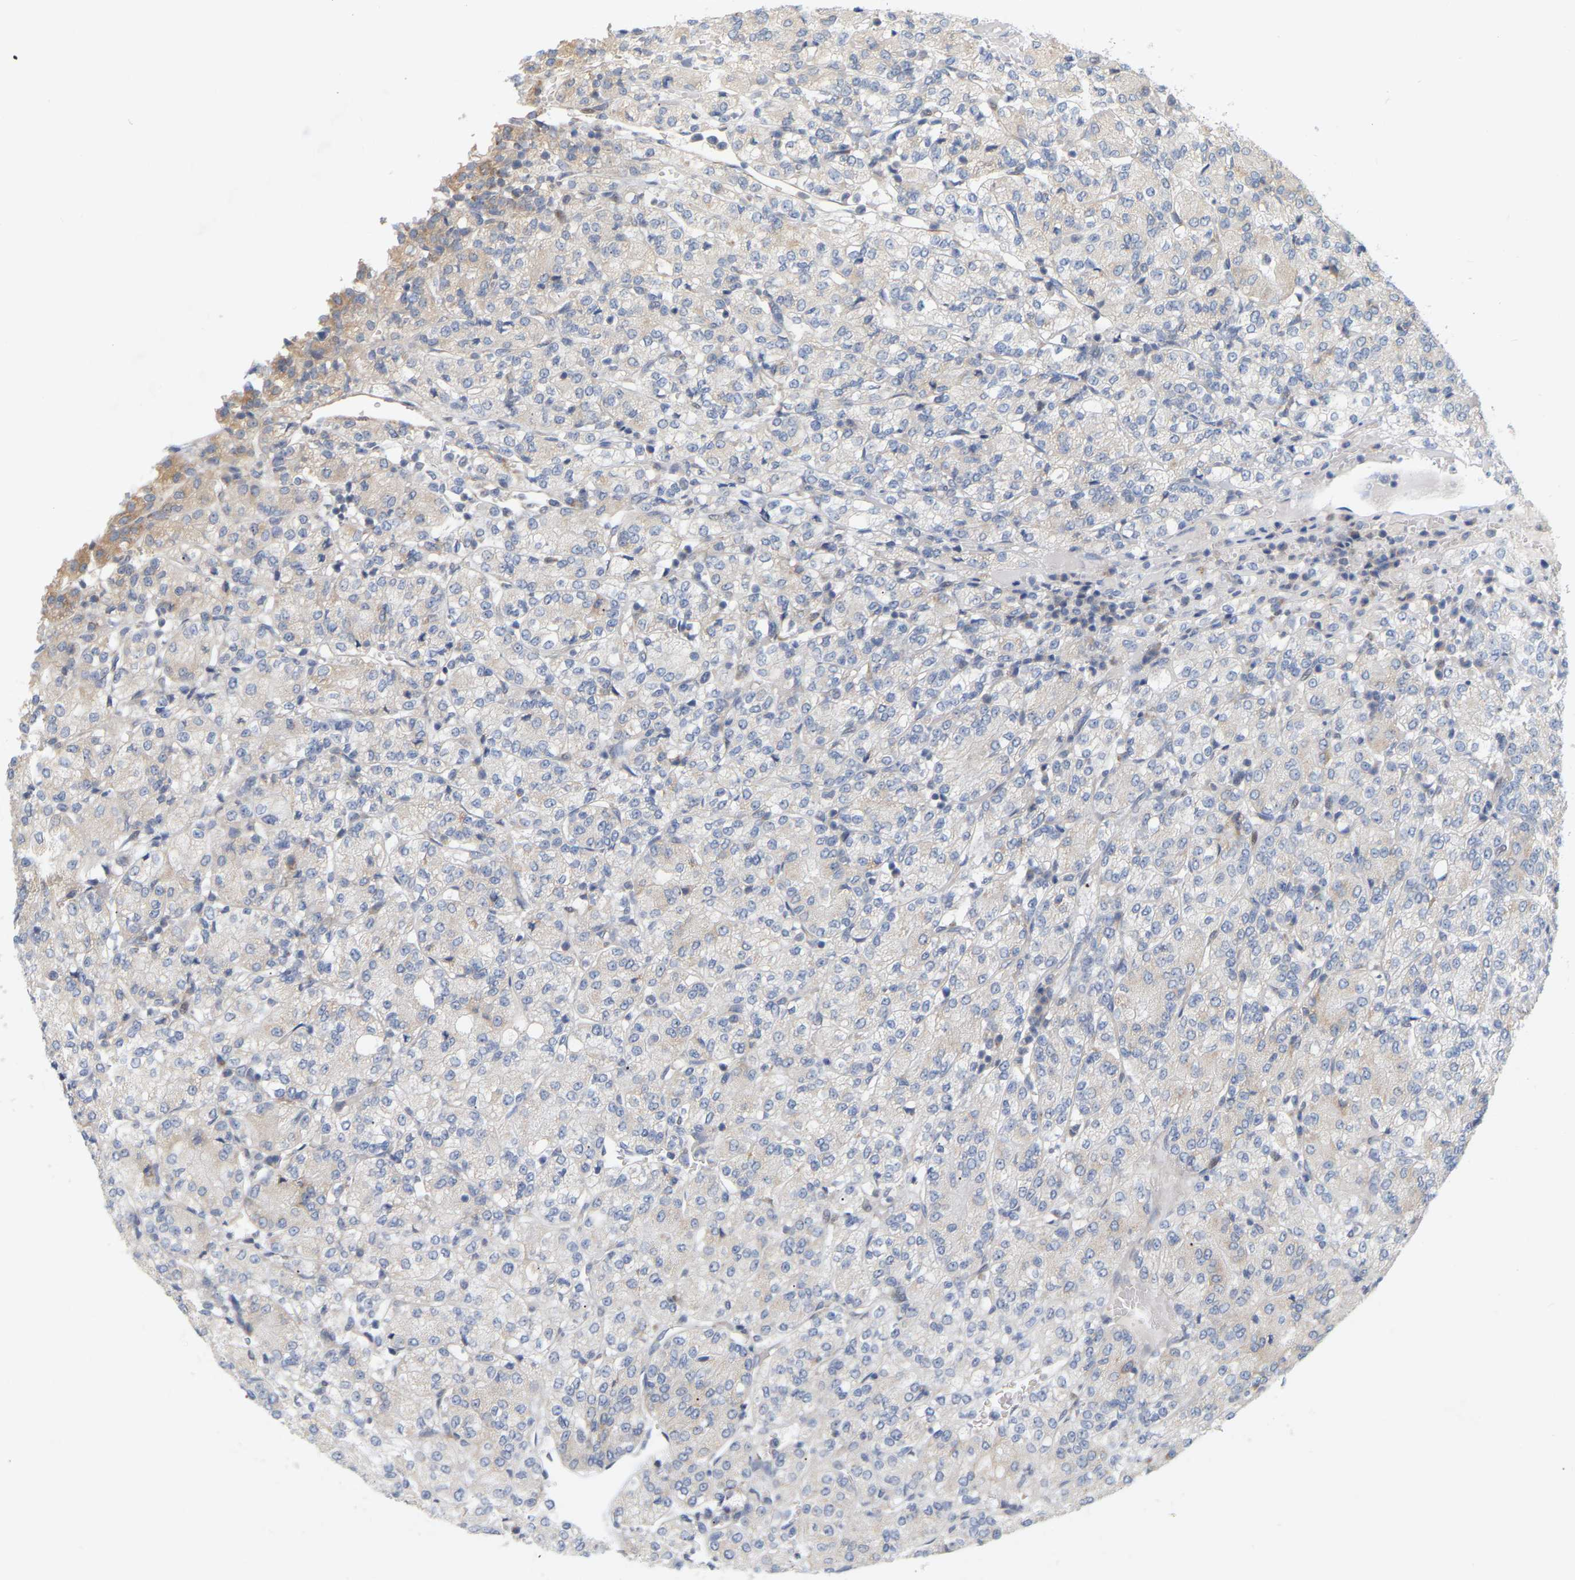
{"staining": {"intensity": "weak", "quantity": "<25%", "location": "cytoplasmic/membranous"}, "tissue": "renal cancer", "cell_type": "Tumor cells", "image_type": "cancer", "snomed": [{"axis": "morphology", "description": "Adenocarcinoma, NOS"}, {"axis": "topography", "description": "Kidney"}], "caption": "Adenocarcinoma (renal) was stained to show a protein in brown. There is no significant expression in tumor cells. Nuclei are stained in blue.", "gene": "MINDY4", "patient": {"sex": "male", "age": 77}}